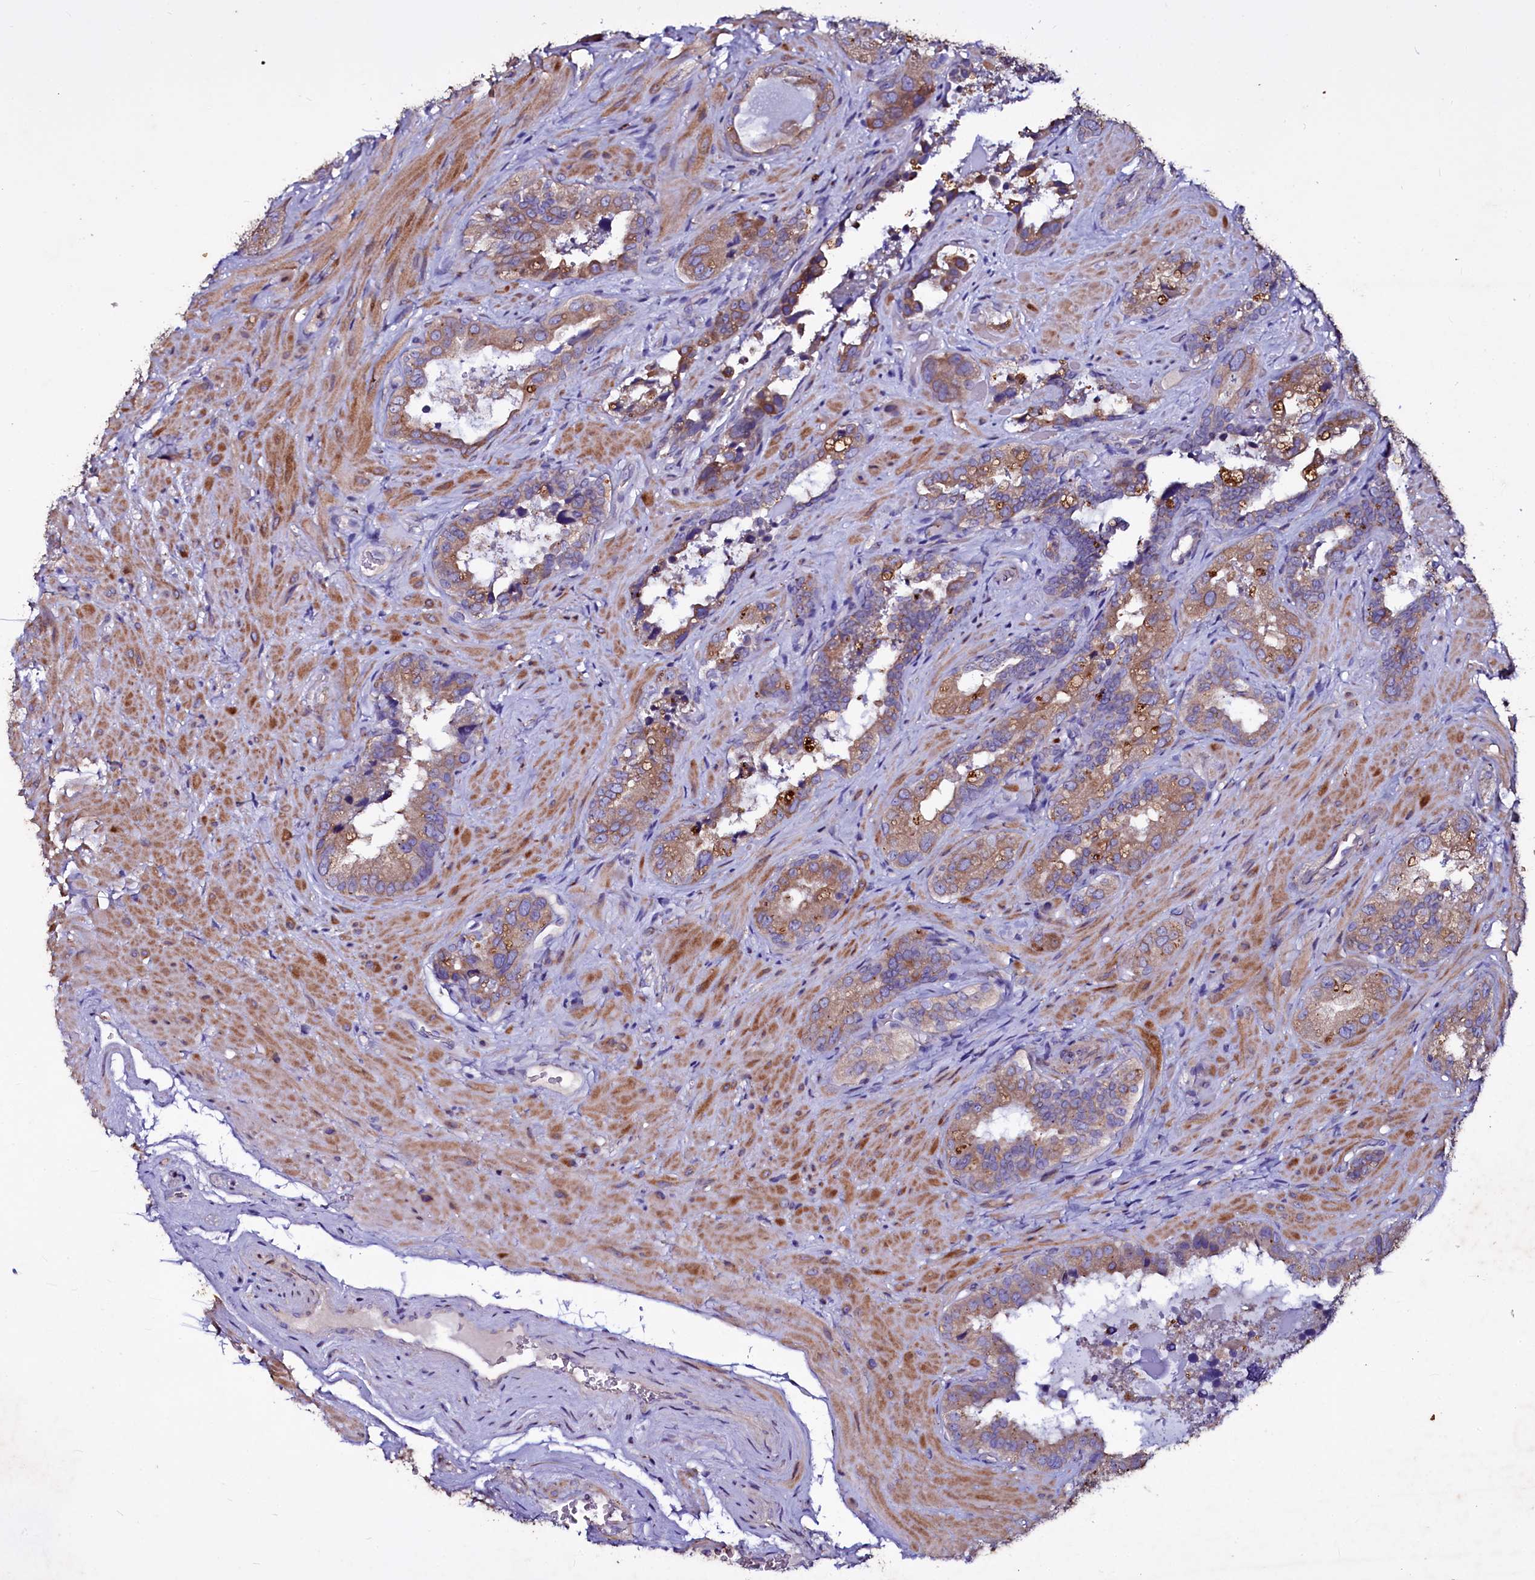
{"staining": {"intensity": "moderate", "quantity": "25%-75%", "location": "cytoplasmic/membranous"}, "tissue": "seminal vesicle", "cell_type": "Glandular cells", "image_type": "normal", "snomed": [{"axis": "morphology", "description": "Normal tissue, NOS"}, {"axis": "topography", "description": "Seminal veicle"}, {"axis": "topography", "description": "Peripheral nerve tissue"}], "caption": "A medium amount of moderate cytoplasmic/membranous expression is seen in approximately 25%-75% of glandular cells in benign seminal vesicle.", "gene": "SELENOT", "patient": {"sex": "male", "age": 67}}